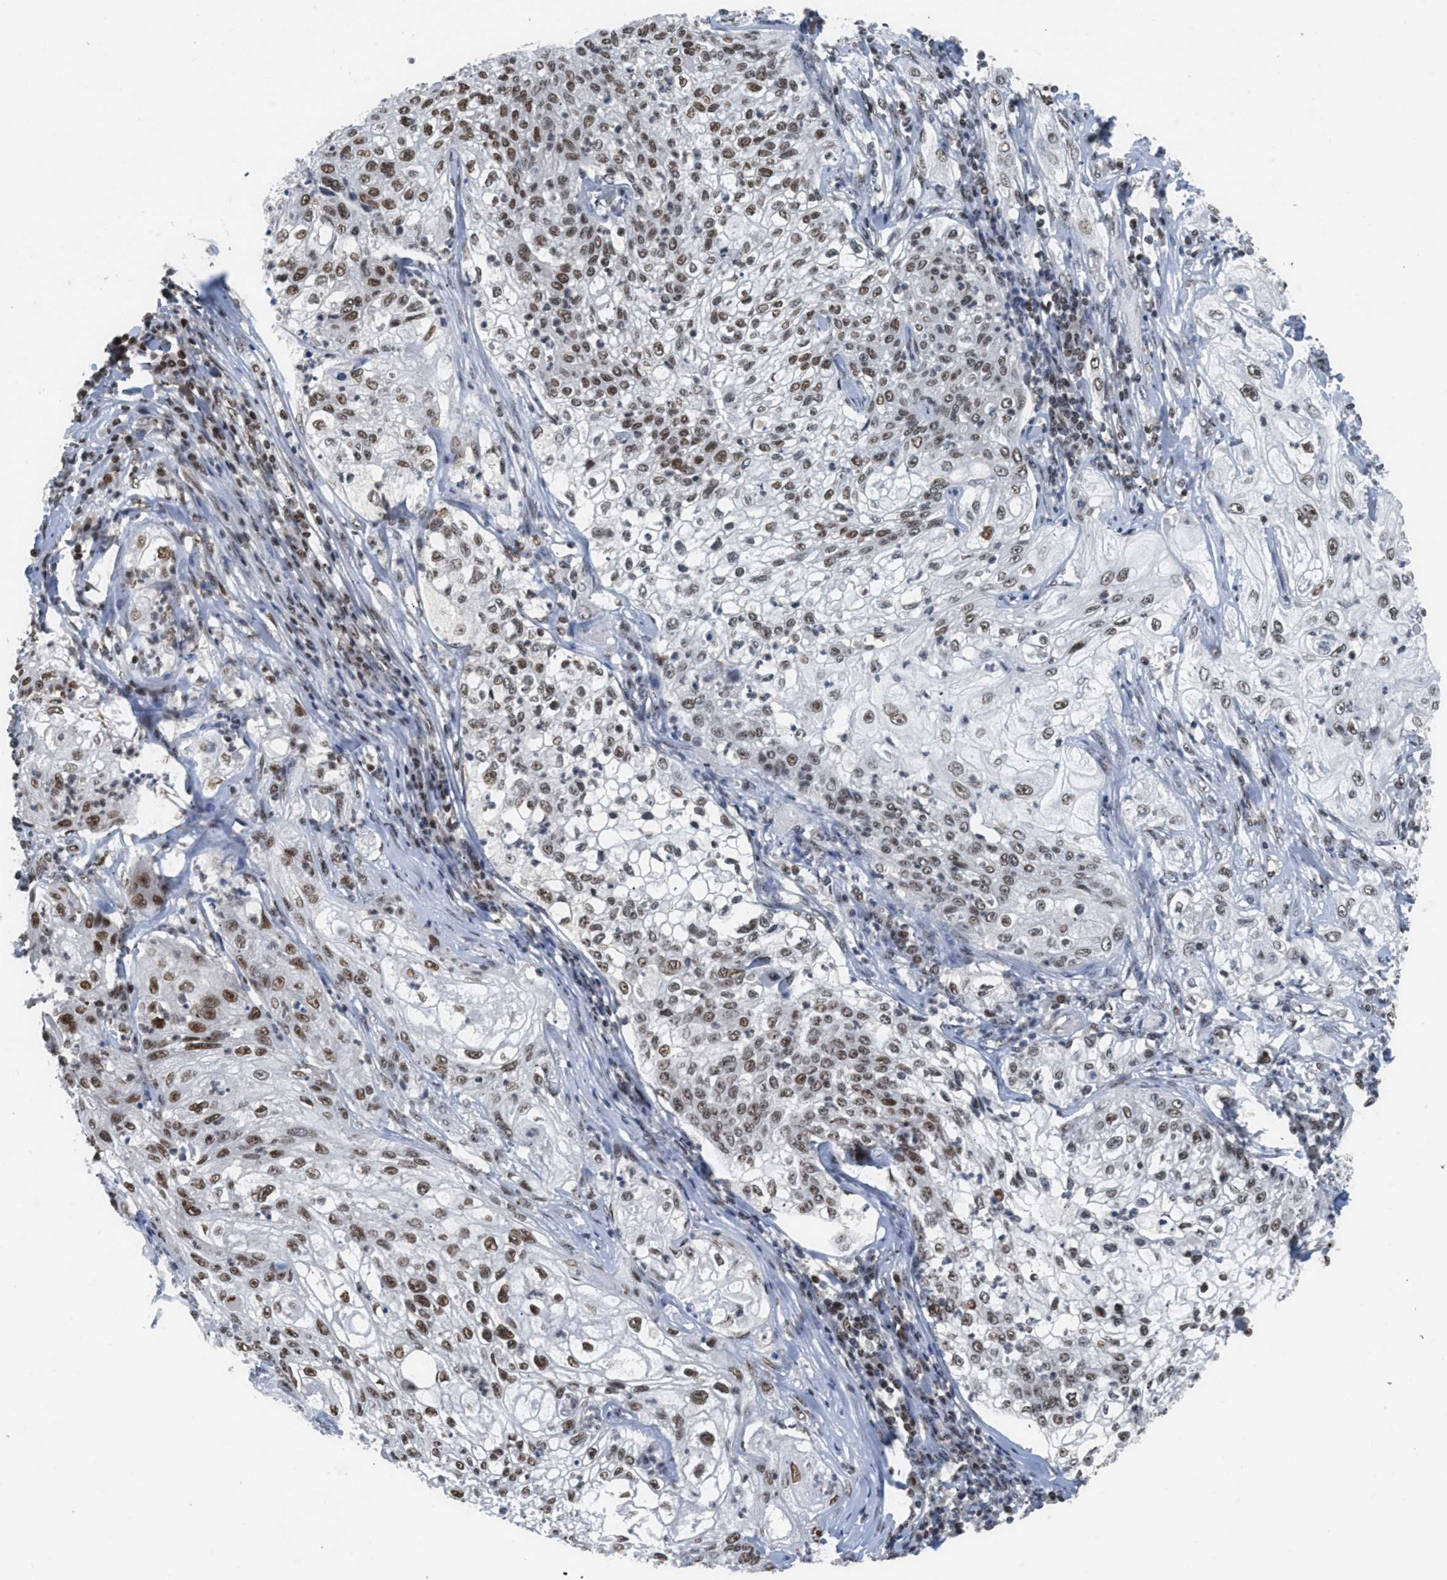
{"staining": {"intensity": "moderate", "quantity": "25%-75%", "location": "nuclear"}, "tissue": "lung cancer", "cell_type": "Tumor cells", "image_type": "cancer", "snomed": [{"axis": "morphology", "description": "Inflammation, NOS"}, {"axis": "morphology", "description": "Squamous cell carcinoma, NOS"}, {"axis": "topography", "description": "Lymph node"}, {"axis": "topography", "description": "Soft tissue"}, {"axis": "topography", "description": "Lung"}], "caption": "An image of squamous cell carcinoma (lung) stained for a protein shows moderate nuclear brown staining in tumor cells.", "gene": "RAD51B", "patient": {"sex": "male", "age": 66}}